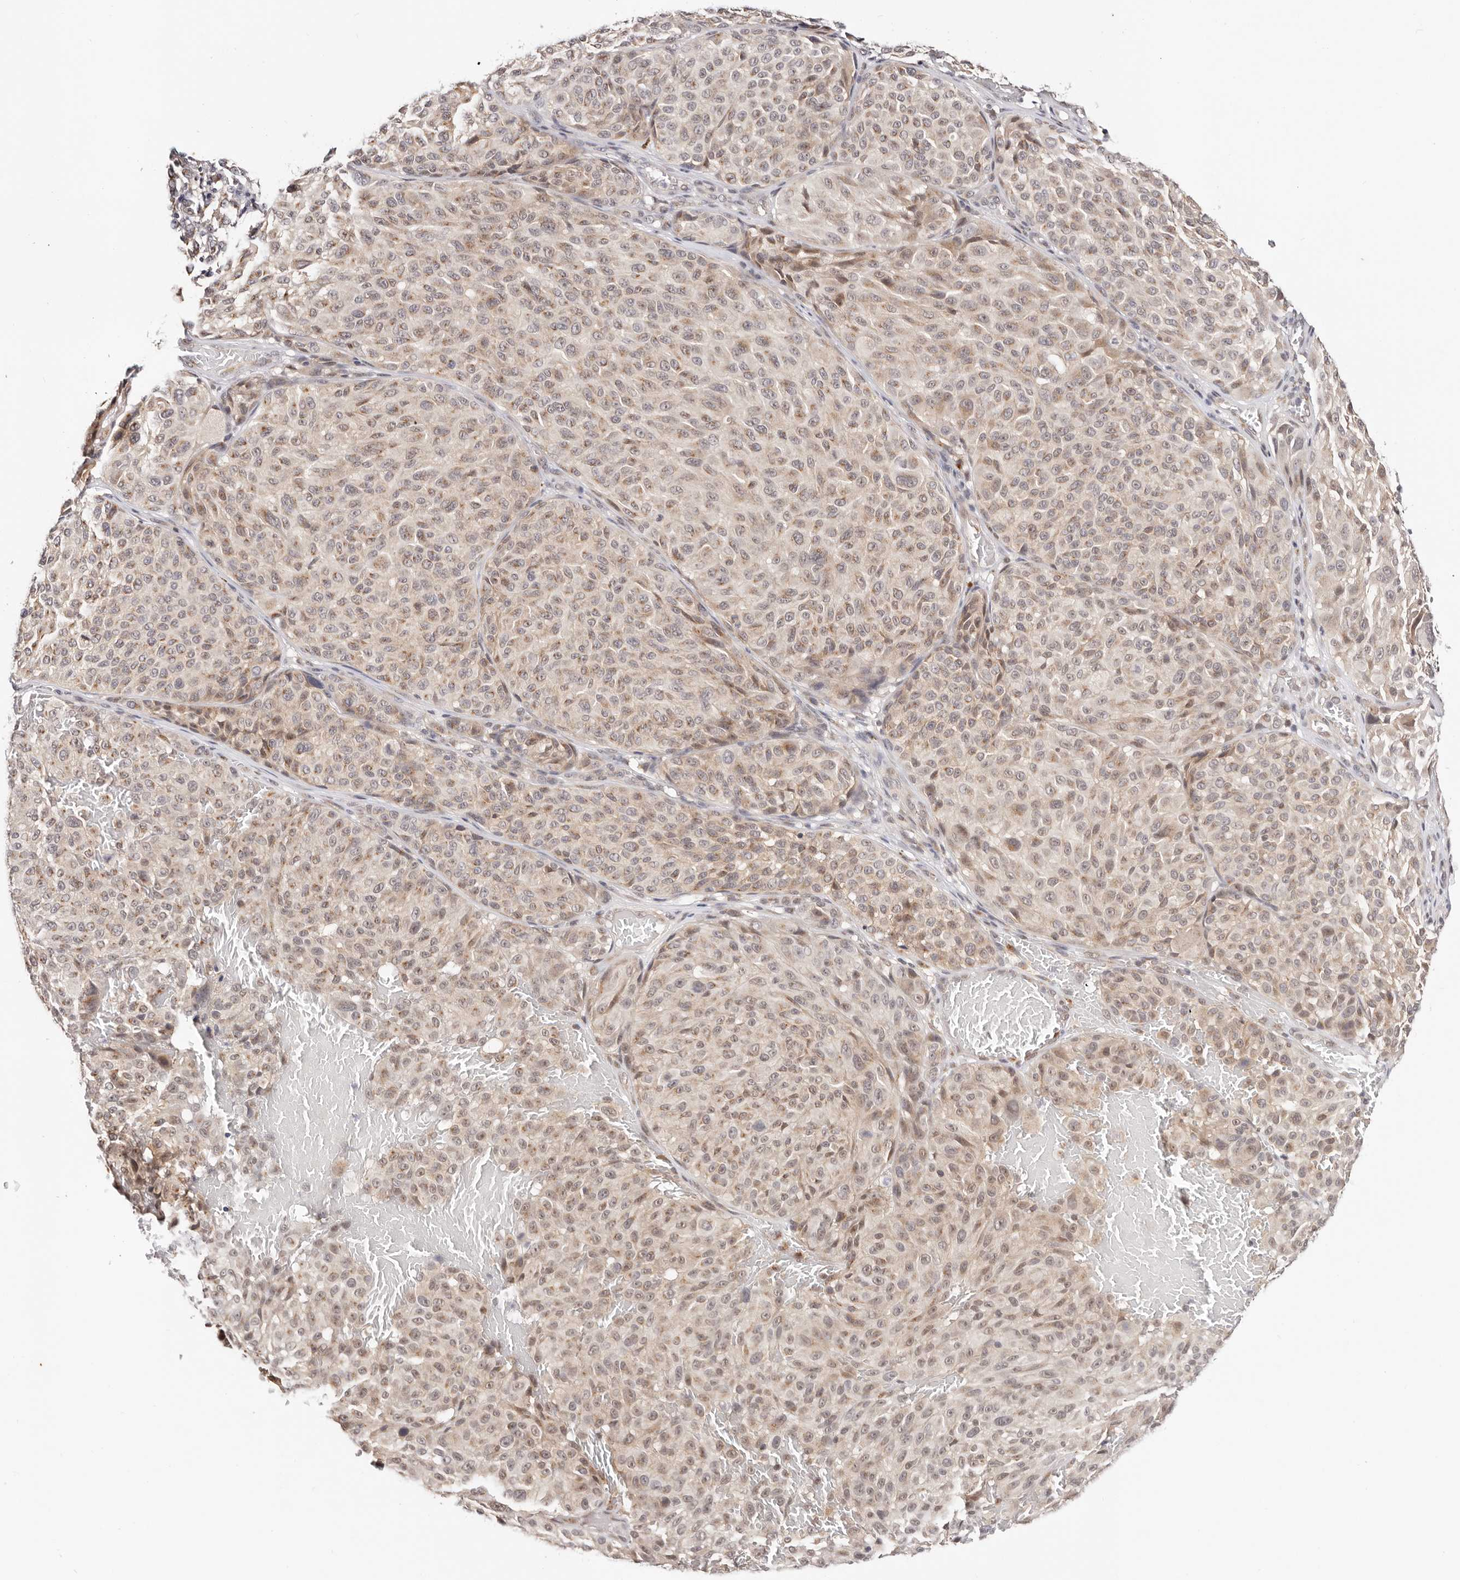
{"staining": {"intensity": "moderate", "quantity": "25%-75%", "location": "cytoplasmic/membranous,nuclear"}, "tissue": "melanoma", "cell_type": "Tumor cells", "image_type": "cancer", "snomed": [{"axis": "morphology", "description": "Malignant melanoma, NOS"}, {"axis": "topography", "description": "Skin"}], "caption": "Melanoma stained for a protein (brown) exhibits moderate cytoplasmic/membranous and nuclear positive staining in approximately 25%-75% of tumor cells.", "gene": "VIPAS39", "patient": {"sex": "male", "age": 83}}